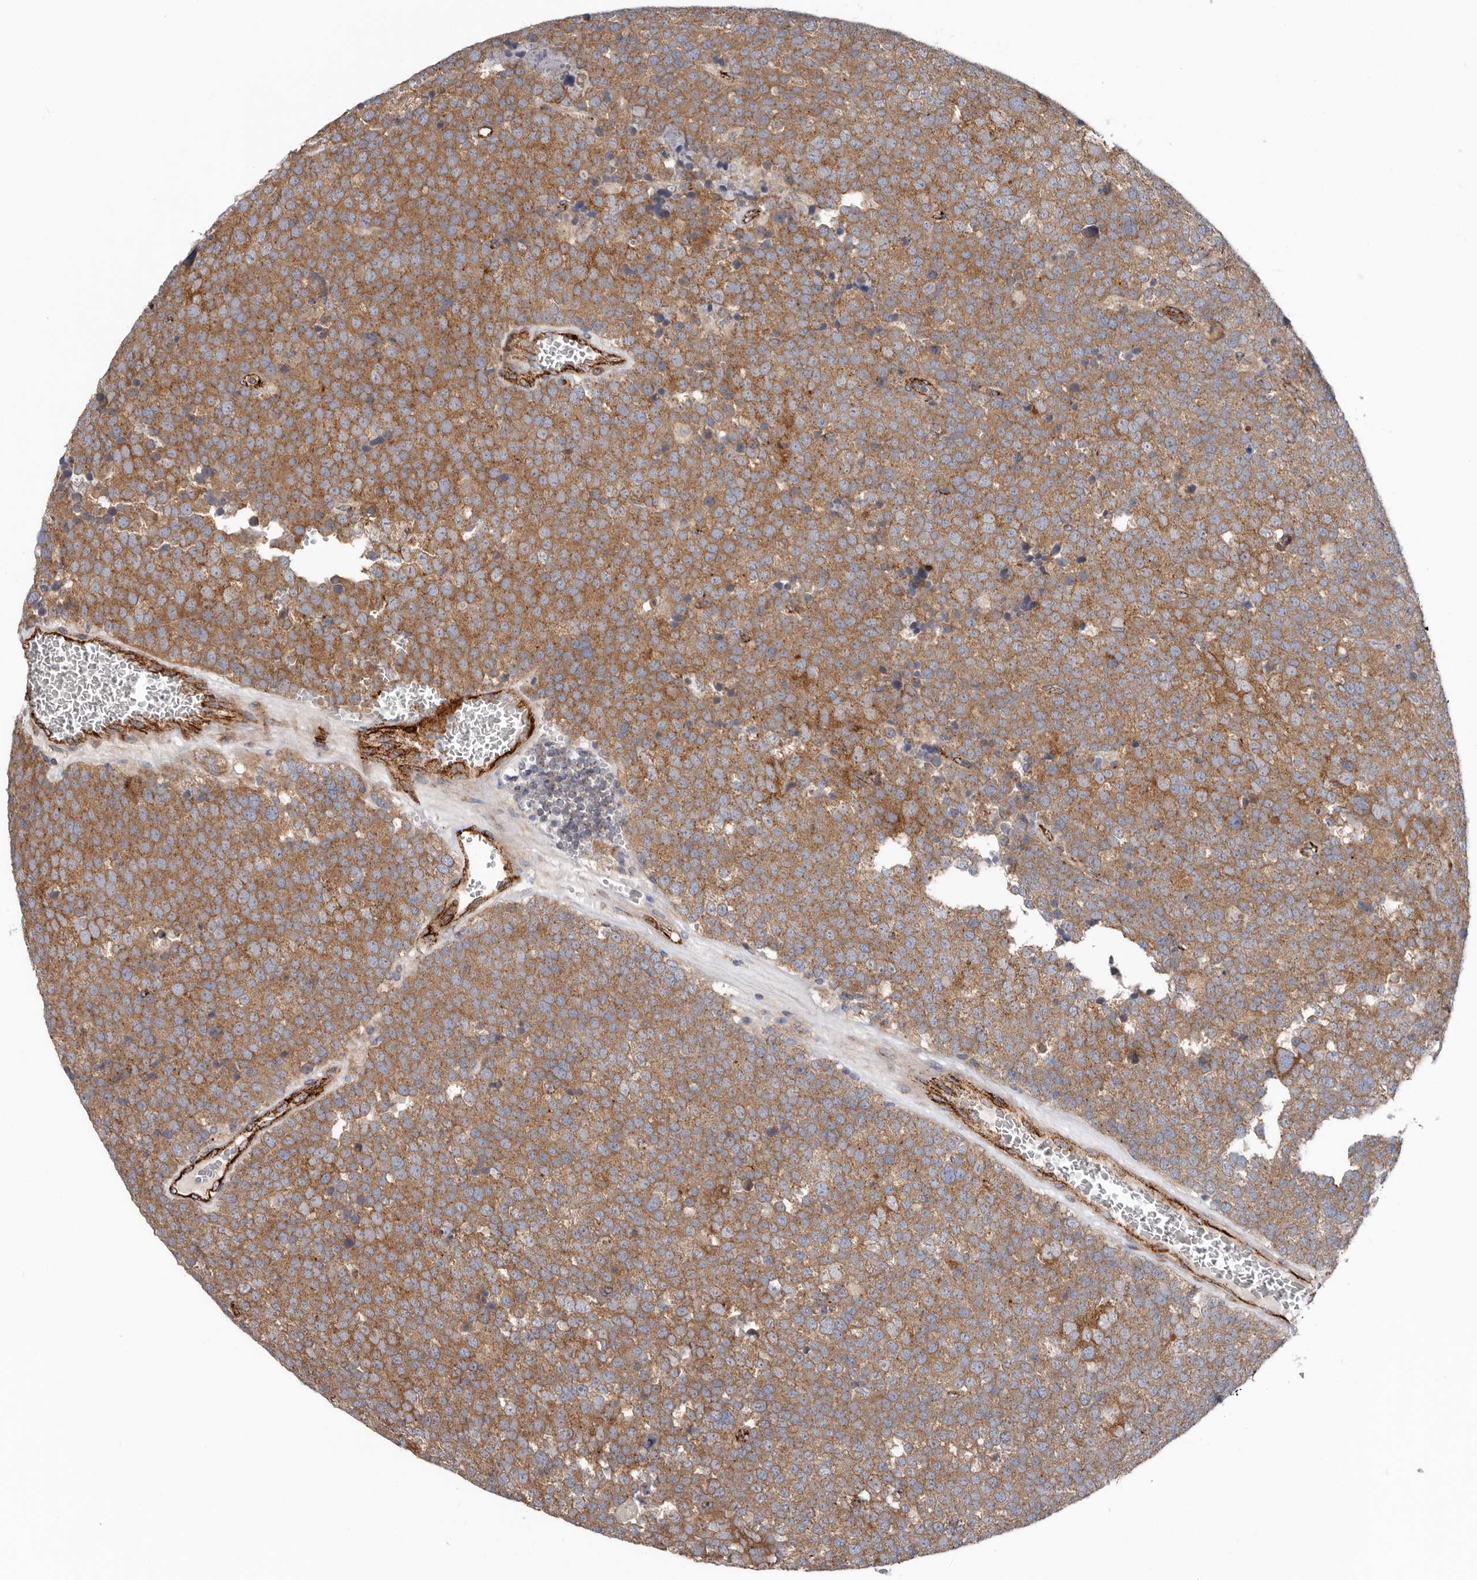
{"staining": {"intensity": "moderate", "quantity": ">75%", "location": "cytoplasmic/membranous"}, "tissue": "testis cancer", "cell_type": "Tumor cells", "image_type": "cancer", "snomed": [{"axis": "morphology", "description": "Seminoma, NOS"}, {"axis": "topography", "description": "Testis"}], "caption": "Testis cancer (seminoma) was stained to show a protein in brown. There is medium levels of moderate cytoplasmic/membranous staining in approximately >75% of tumor cells.", "gene": "LUZP1", "patient": {"sex": "male", "age": 71}}